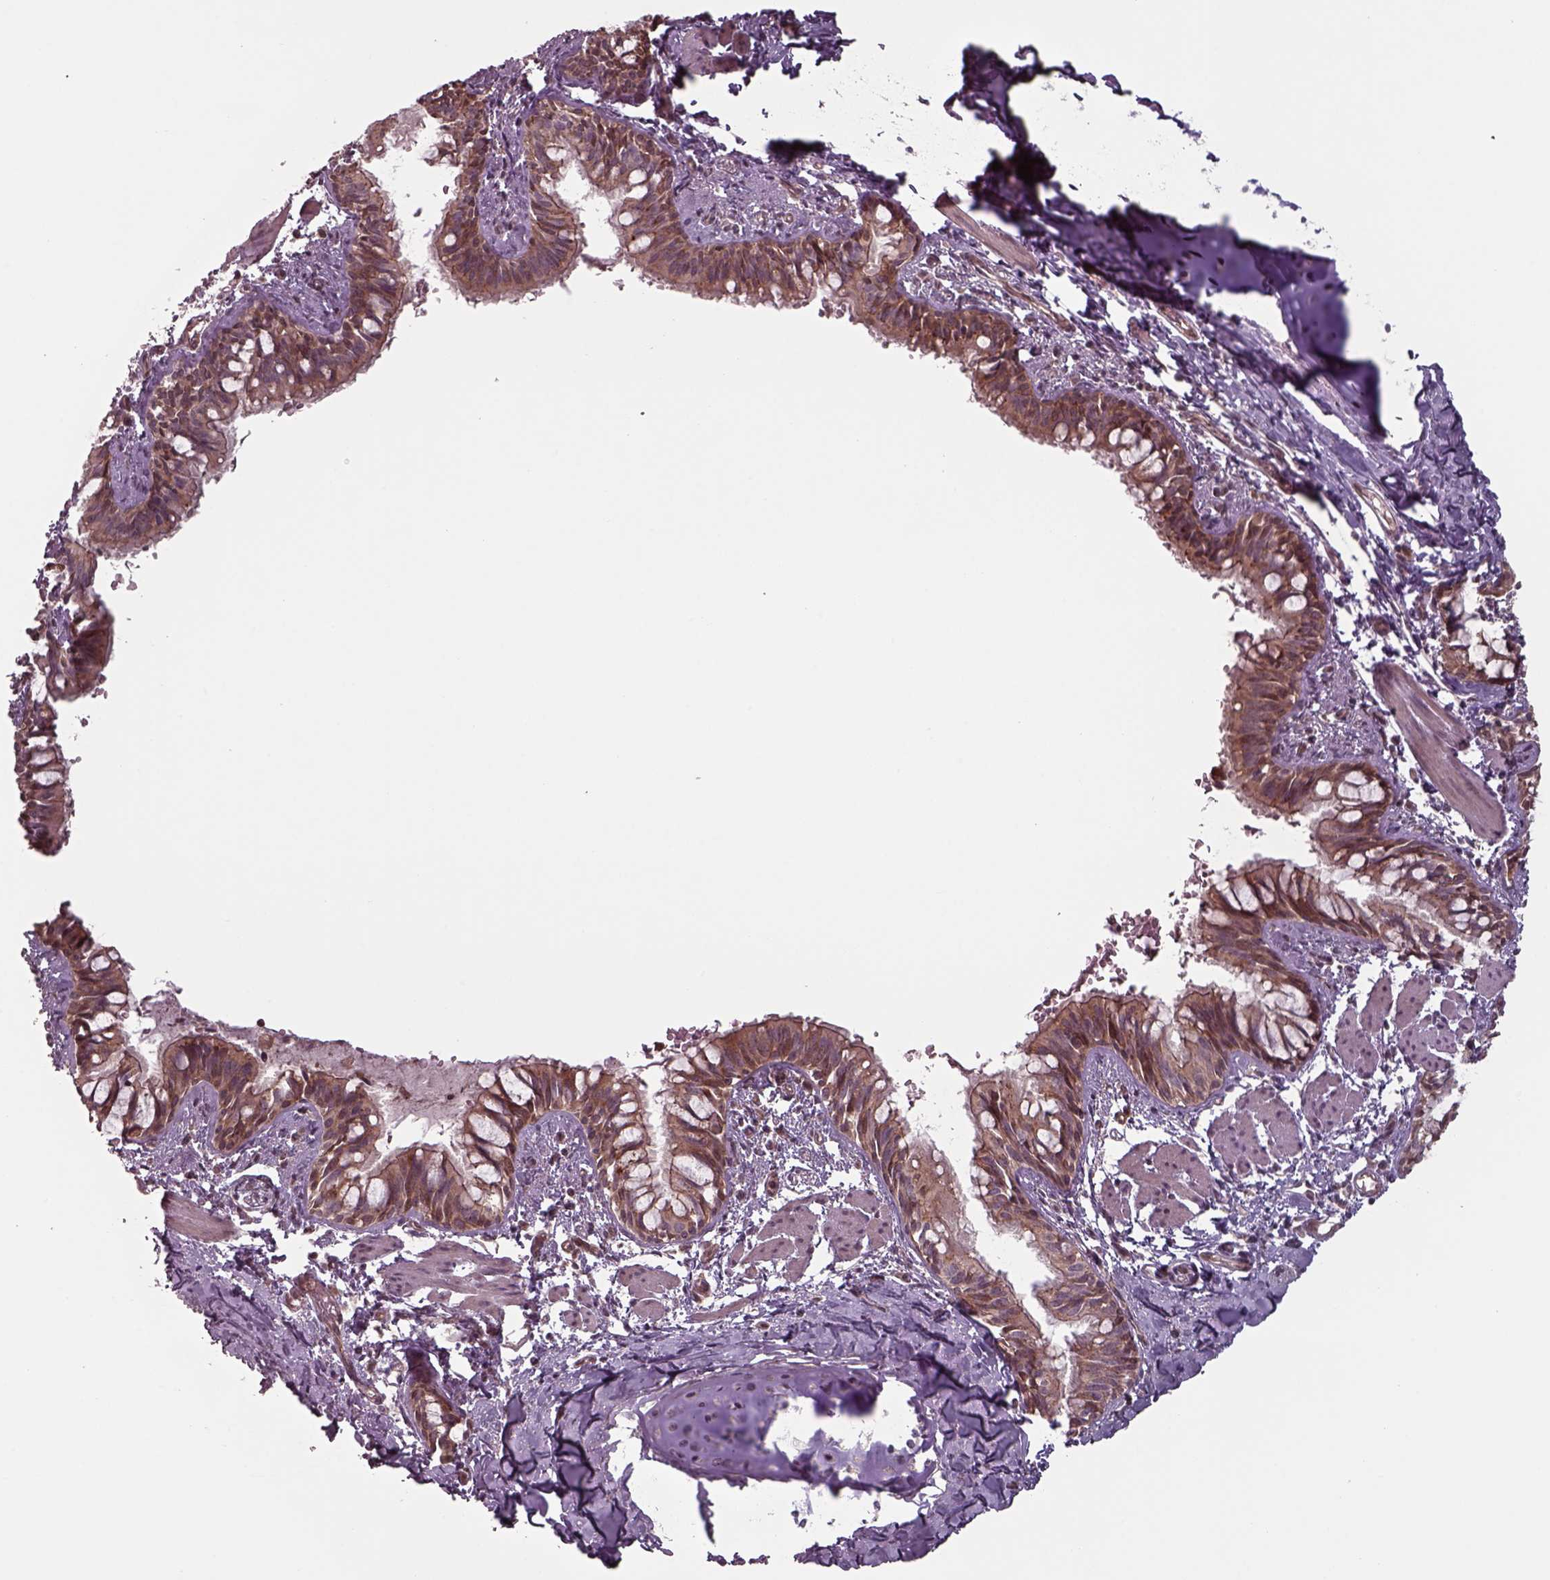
{"staining": {"intensity": "strong", "quantity": ">75%", "location": "cytoplasmic/membranous"}, "tissue": "bronchus", "cell_type": "Respiratory epithelial cells", "image_type": "normal", "snomed": [{"axis": "morphology", "description": "Normal tissue, NOS"}, {"axis": "topography", "description": "Bronchus"}], "caption": "IHC image of normal bronchus: human bronchus stained using IHC shows high levels of strong protein expression localized specifically in the cytoplasmic/membranous of respiratory epithelial cells, appearing as a cytoplasmic/membranous brown color.", "gene": "CHMP3", "patient": {"sex": "male", "age": 1}}